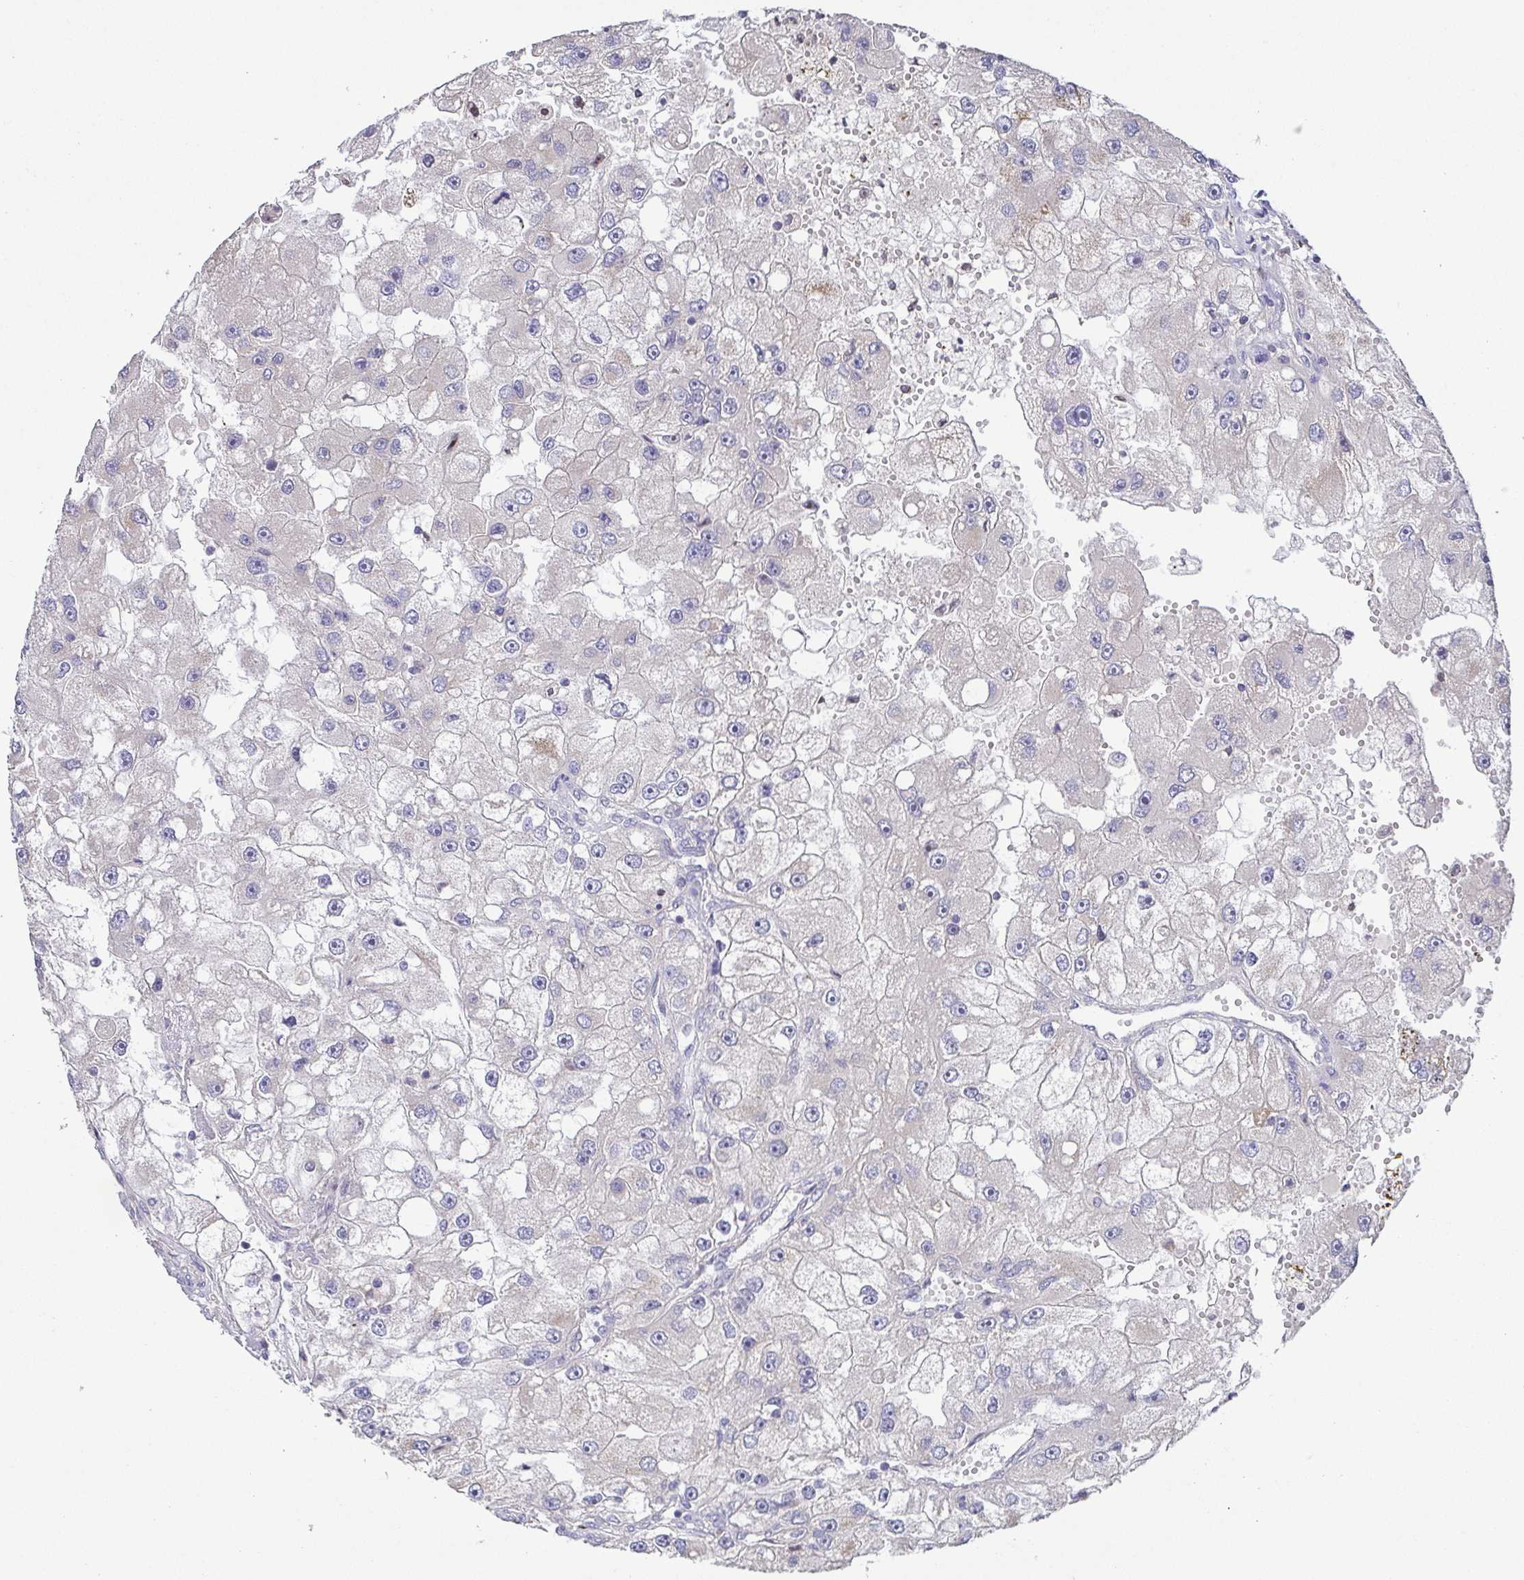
{"staining": {"intensity": "negative", "quantity": "none", "location": "none"}, "tissue": "renal cancer", "cell_type": "Tumor cells", "image_type": "cancer", "snomed": [{"axis": "morphology", "description": "Adenocarcinoma, NOS"}, {"axis": "topography", "description": "Kidney"}], "caption": "Histopathology image shows no significant protein staining in tumor cells of renal cancer (adenocarcinoma).", "gene": "EIF3D", "patient": {"sex": "male", "age": 63}}